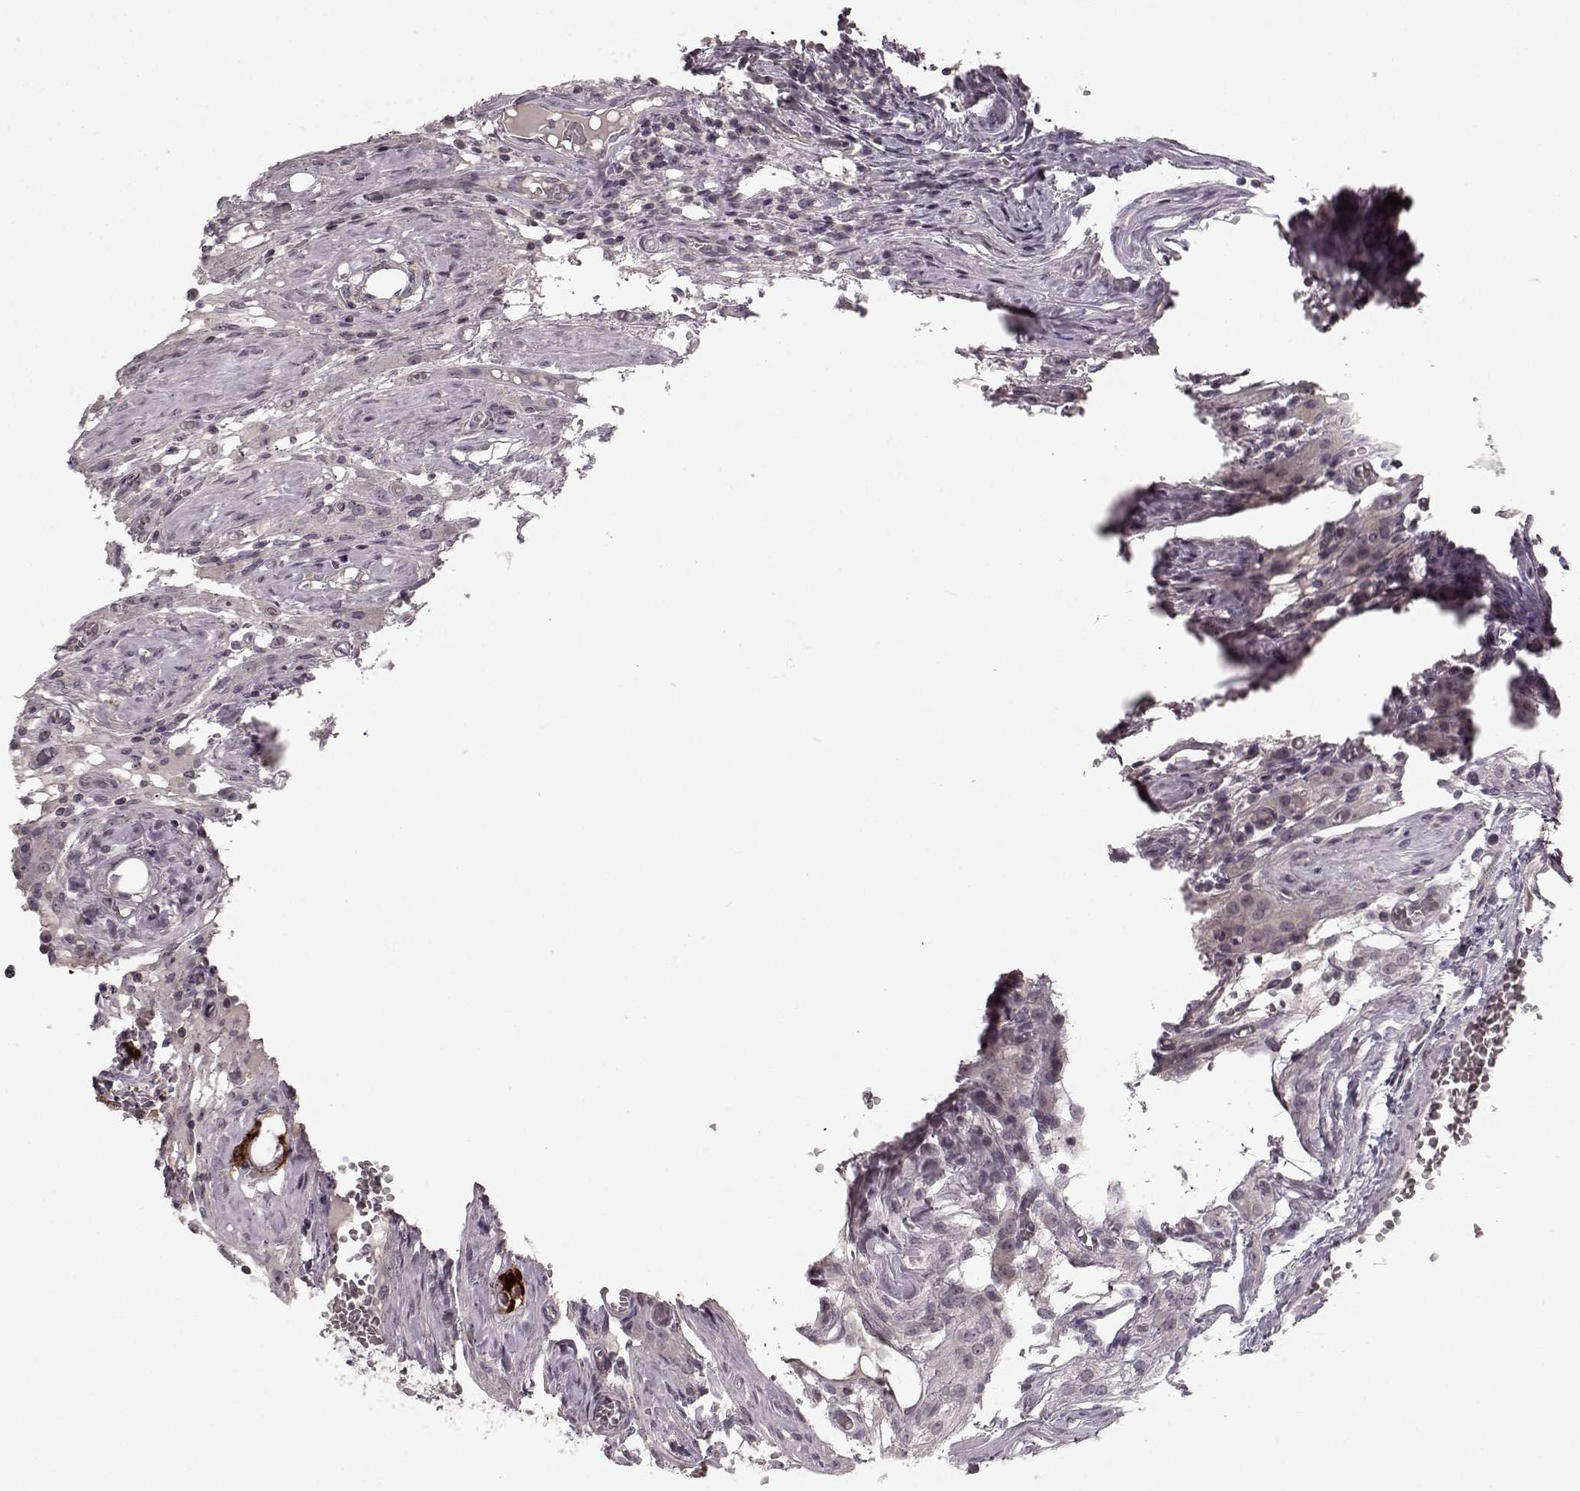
{"staining": {"intensity": "negative", "quantity": "none", "location": "none"}, "tissue": "testis cancer", "cell_type": "Tumor cells", "image_type": "cancer", "snomed": [{"axis": "morphology", "description": "Carcinoma, Embryonal, NOS"}, {"axis": "topography", "description": "Testis"}], "caption": "Immunohistochemistry of human embryonal carcinoma (testis) shows no expression in tumor cells.", "gene": "CHIT1", "patient": {"sex": "male", "age": 36}}